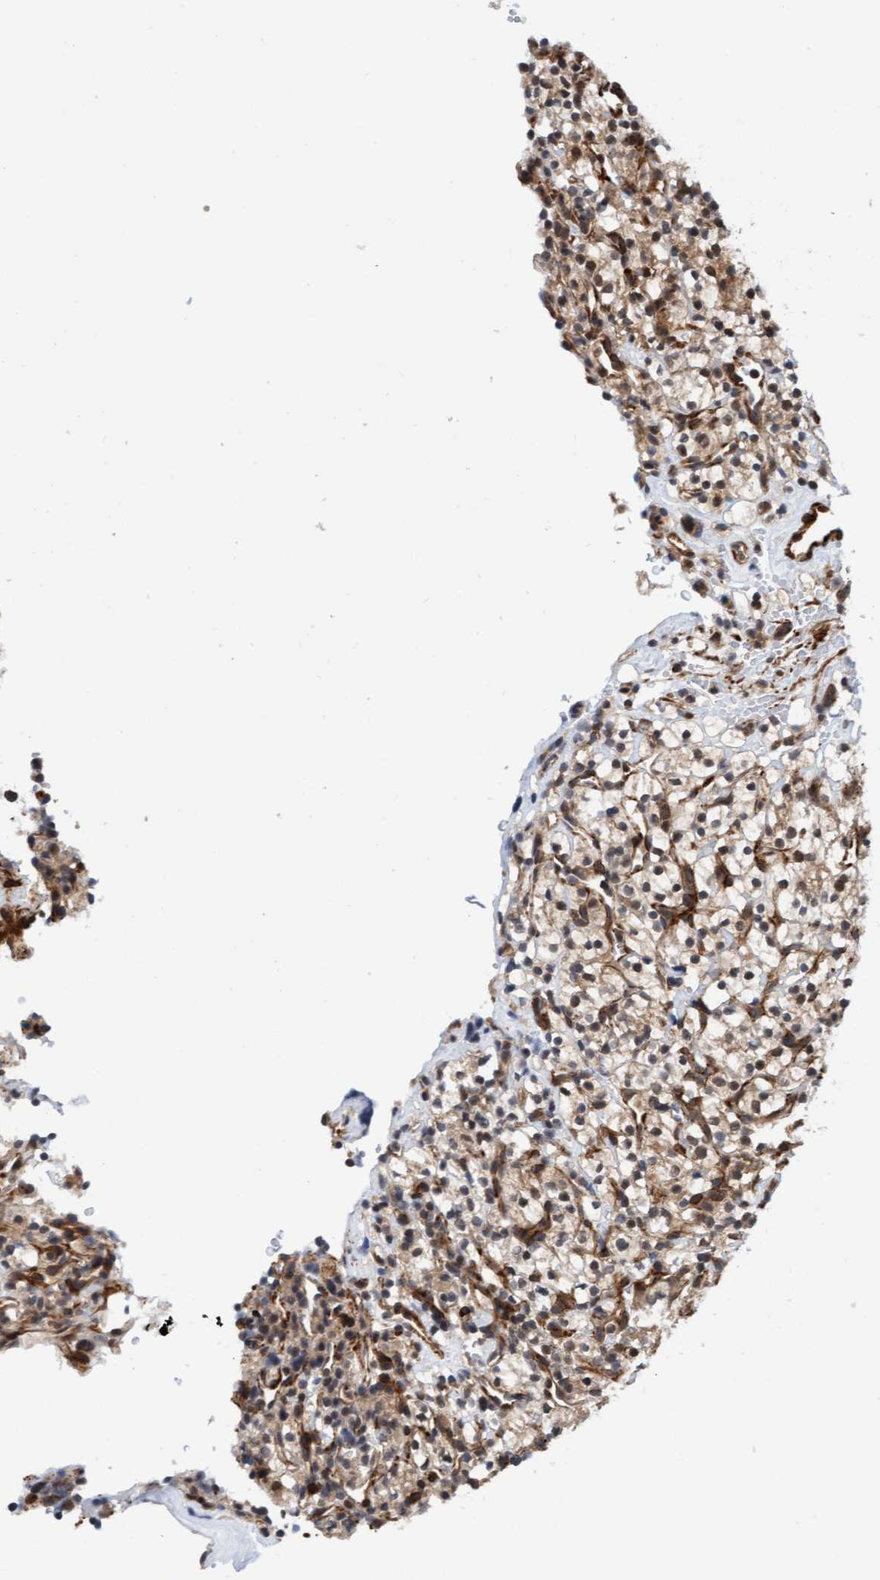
{"staining": {"intensity": "moderate", "quantity": ">75%", "location": "cytoplasmic/membranous"}, "tissue": "renal cancer", "cell_type": "Tumor cells", "image_type": "cancer", "snomed": [{"axis": "morphology", "description": "Adenocarcinoma, NOS"}, {"axis": "topography", "description": "Kidney"}], "caption": "Immunohistochemical staining of human renal adenocarcinoma exhibits medium levels of moderate cytoplasmic/membranous staining in about >75% of tumor cells.", "gene": "STXBP4", "patient": {"sex": "female", "age": 57}}